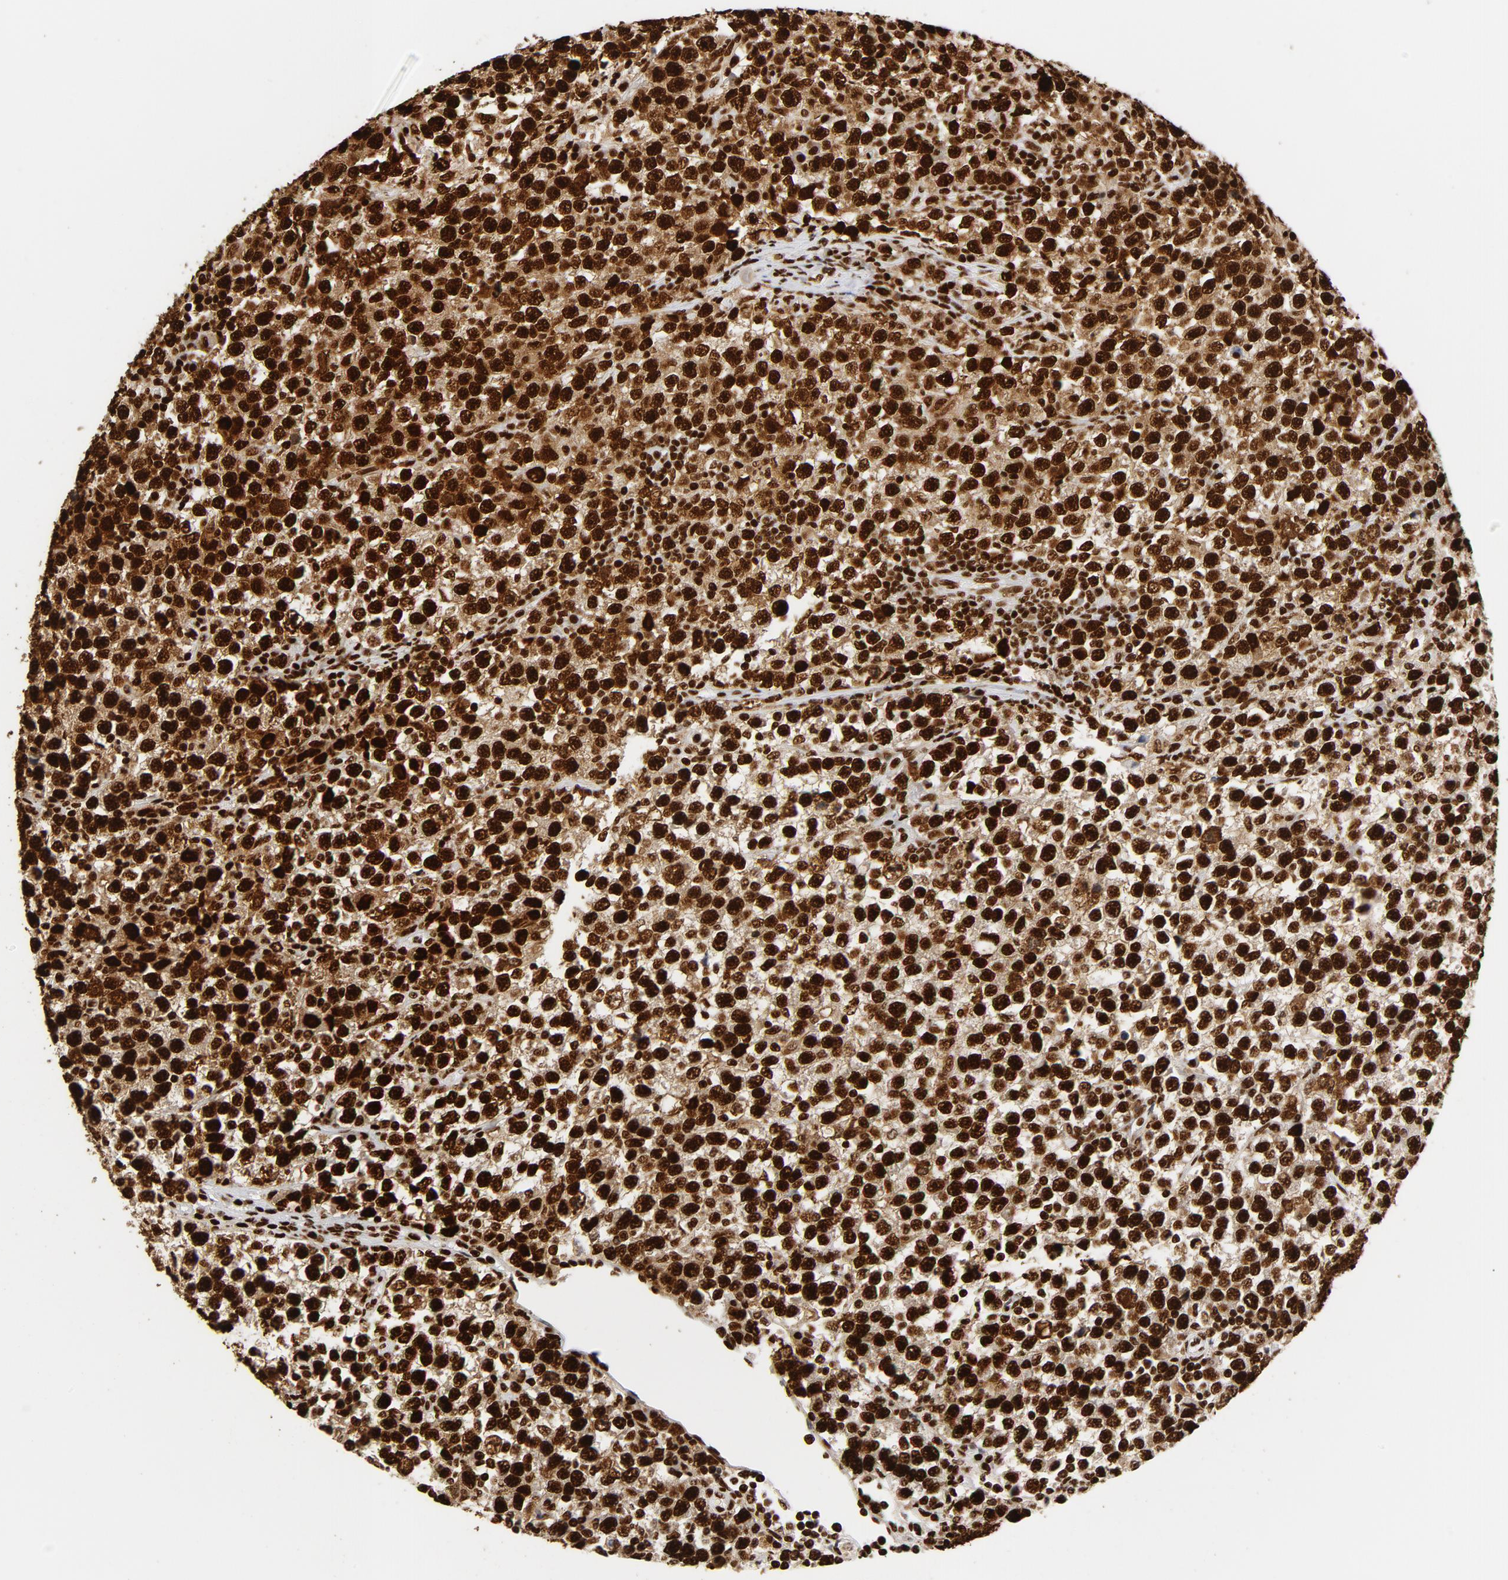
{"staining": {"intensity": "strong", "quantity": ">75%", "location": "cytoplasmic/membranous,nuclear"}, "tissue": "testis cancer", "cell_type": "Tumor cells", "image_type": "cancer", "snomed": [{"axis": "morphology", "description": "Seminoma, NOS"}, {"axis": "topography", "description": "Testis"}], "caption": "Strong cytoplasmic/membranous and nuclear protein expression is present in about >75% of tumor cells in seminoma (testis).", "gene": "XRCC6", "patient": {"sex": "male", "age": 43}}